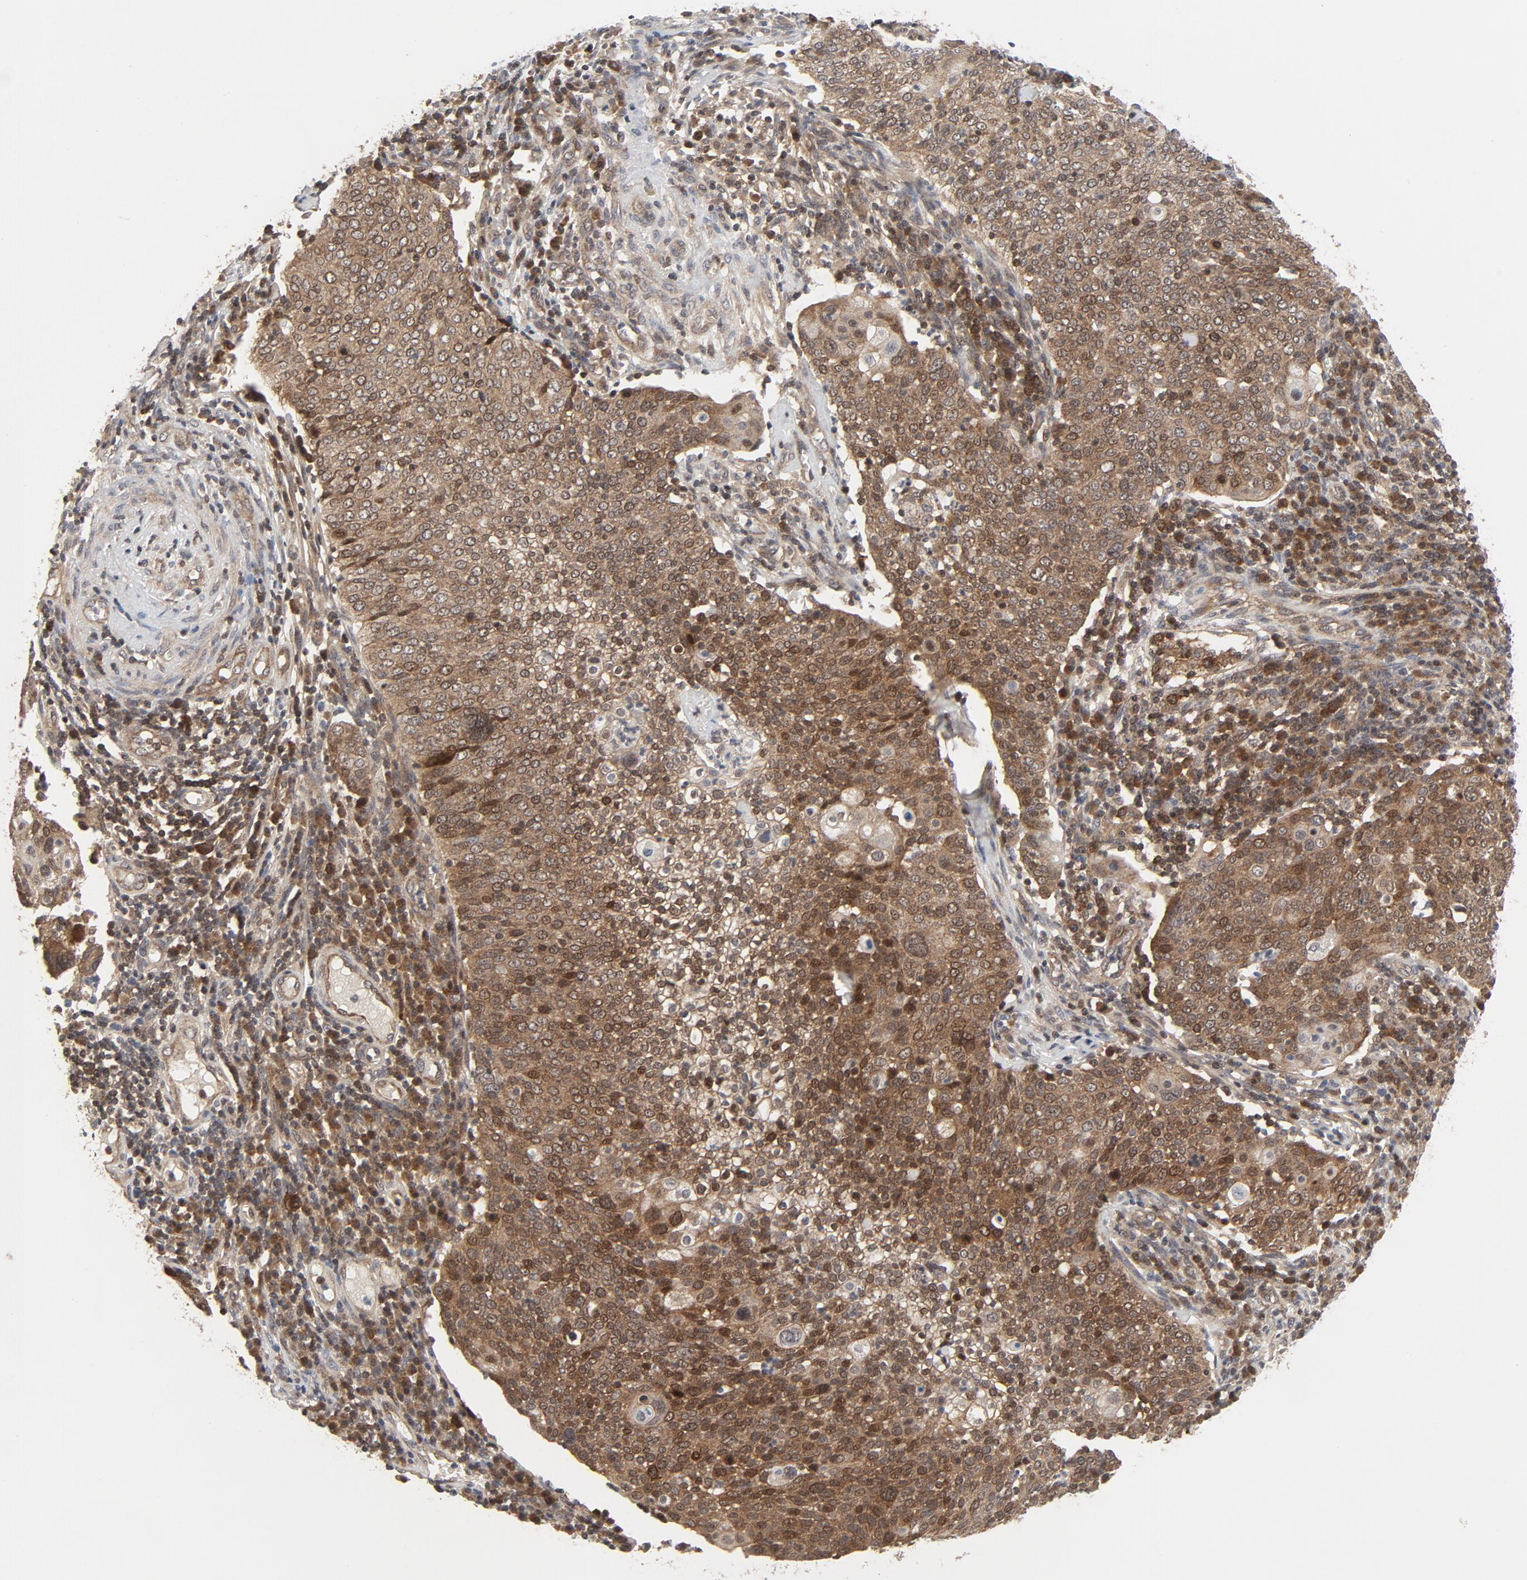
{"staining": {"intensity": "moderate", "quantity": ">75%", "location": "cytoplasmic/membranous,nuclear"}, "tissue": "cervical cancer", "cell_type": "Tumor cells", "image_type": "cancer", "snomed": [{"axis": "morphology", "description": "Squamous cell carcinoma, NOS"}, {"axis": "topography", "description": "Cervix"}], "caption": "Cervical cancer tissue exhibits moderate cytoplasmic/membranous and nuclear expression in about >75% of tumor cells, visualized by immunohistochemistry.", "gene": "MAP2K7", "patient": {"sex": "female", "age": 40}}